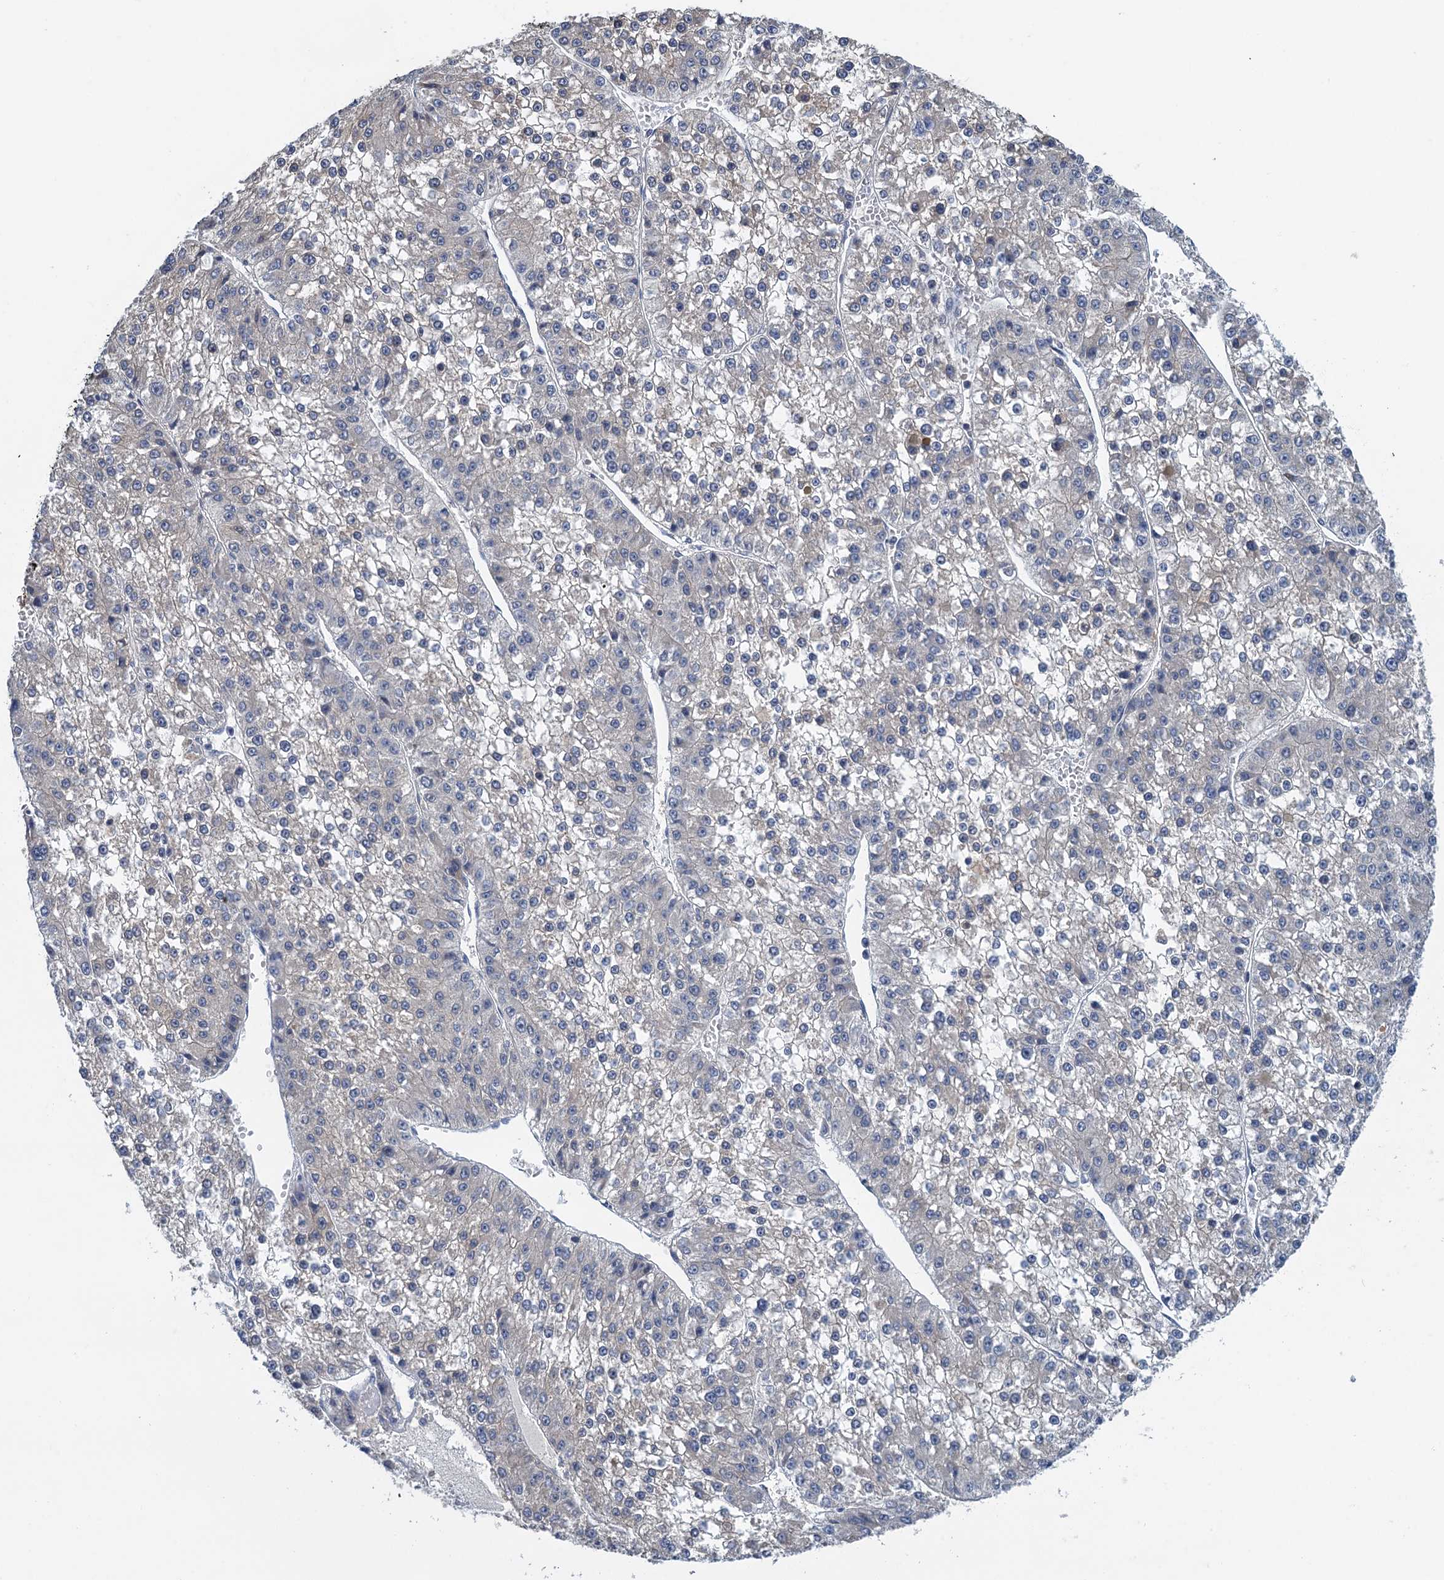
{"staining": {"intensity": "negative", "quantity": "none", "location": "none"}, "tissue": "liver cancer", "cell_type": "Tumor cells", "image_type": "cancer", "snomed": [{"axis": "morphology", "description": "Carcinoma, Hepatocellular, NOS"}, {"axis": "topography", "description": "Liver"}], "caption": "This is an immunohistochemistry (IHC) photomicrograph of liver hepatocellular carcinoma. There is no positivity in tumor cells.", "gene": "MRFAP1", "patient": {"sex": "female", "age": 73}}